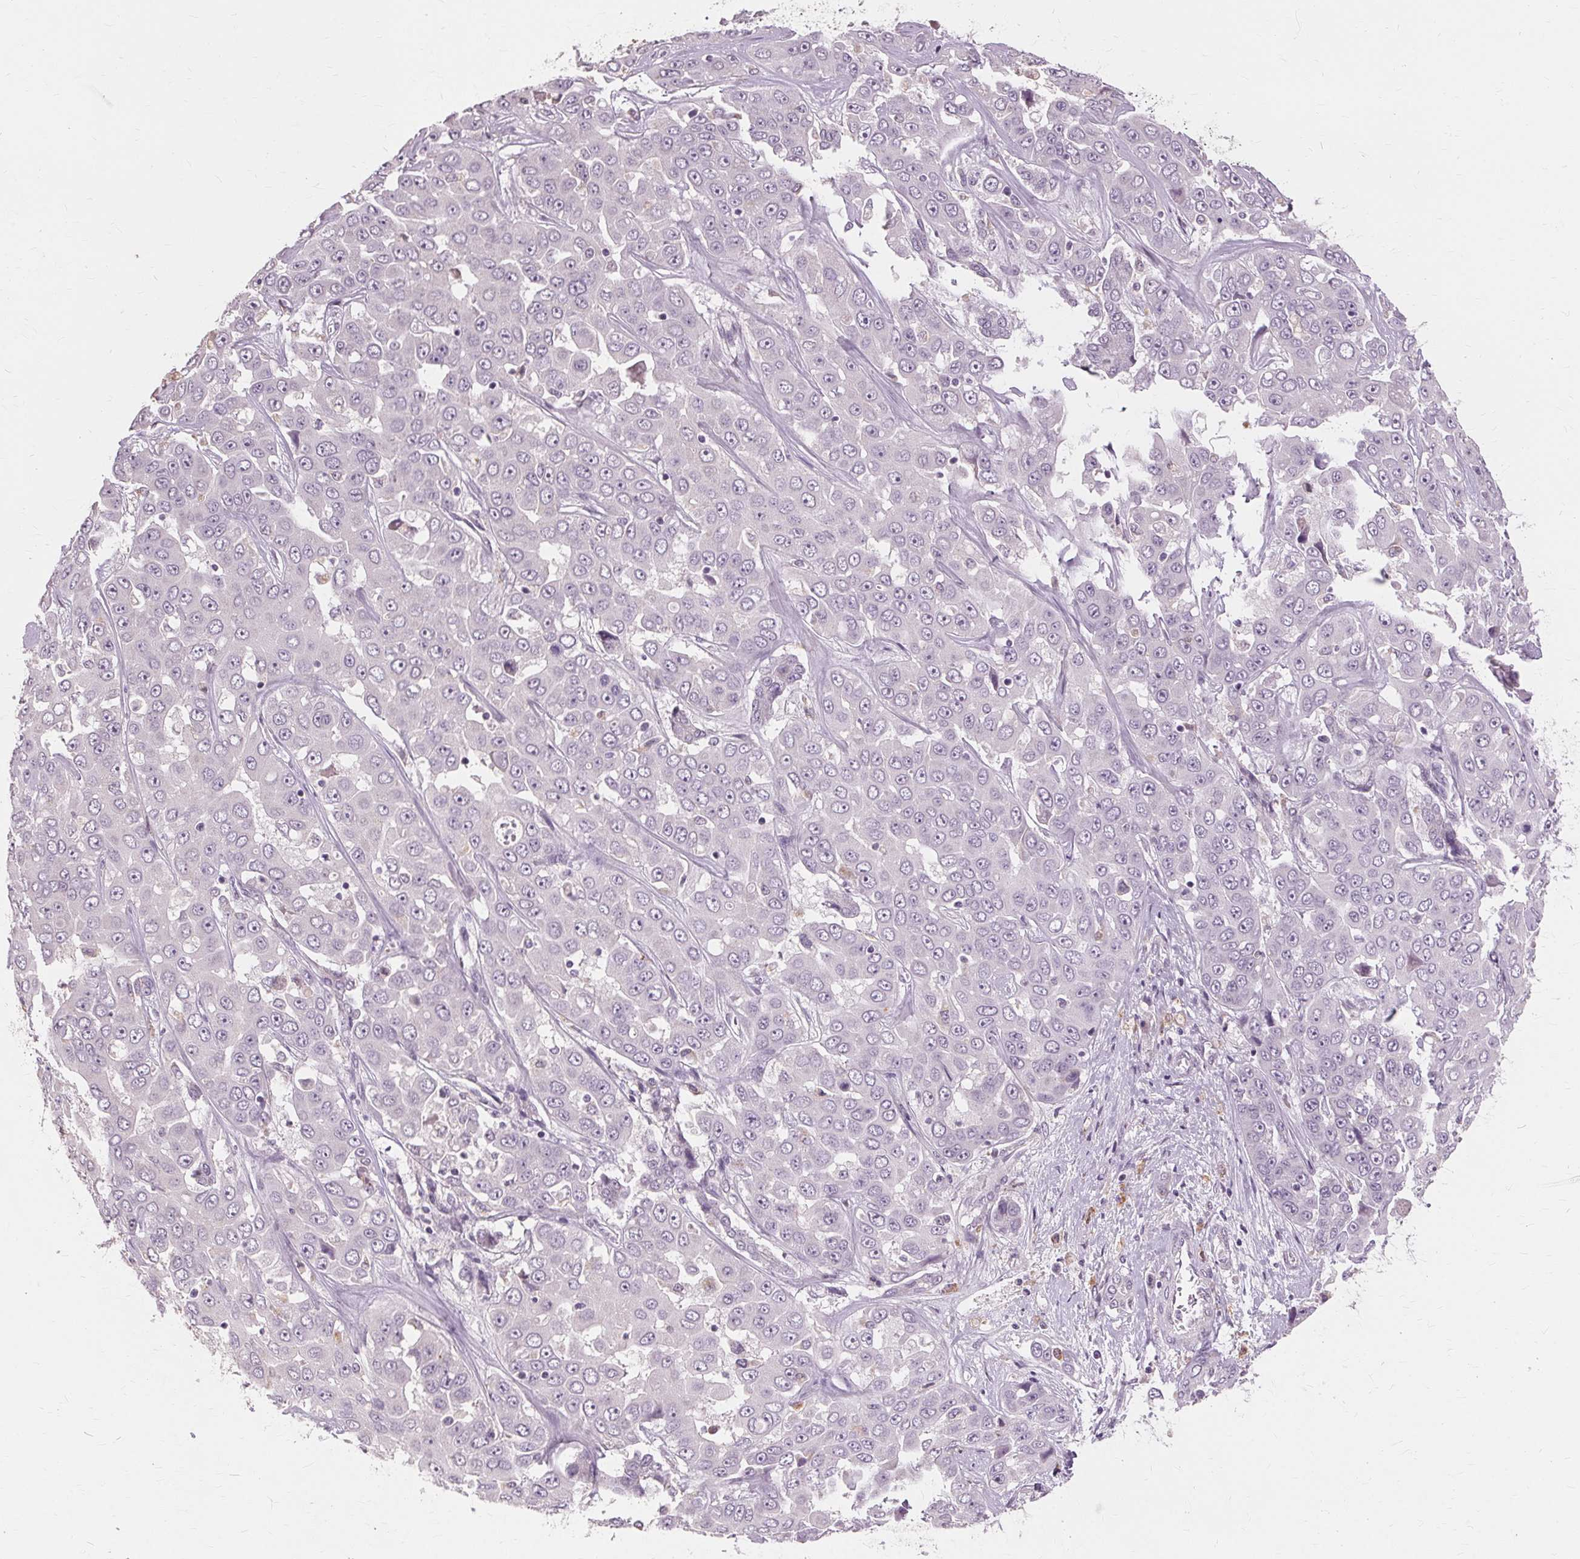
{"staining": {"intensity": "negative", "quantity": "none", "location": "none"}, "tissue": "liver cancer", "cell_type": "Tumor cells", "image_type": "cancer", "snomed": [{"axis": "morphology", "description": "Cholangiocarcinoma"}, {"axis": "topography", "description": "Liver"}], "caption": "Immunohistochemistry image of neoplastic tissue: liver cancer stained with DAB demonstrates no significant protein expression in tumor cells. The staining was performed using DAB (3,3'-diaminobenzidine) to visualize the protein expression in brown, while the nuclei were stained in blue with hematoxylin (Magnification: 20x).", "gene": "SIGLEC6", "patient": {"sex": "female", "age": 52}}